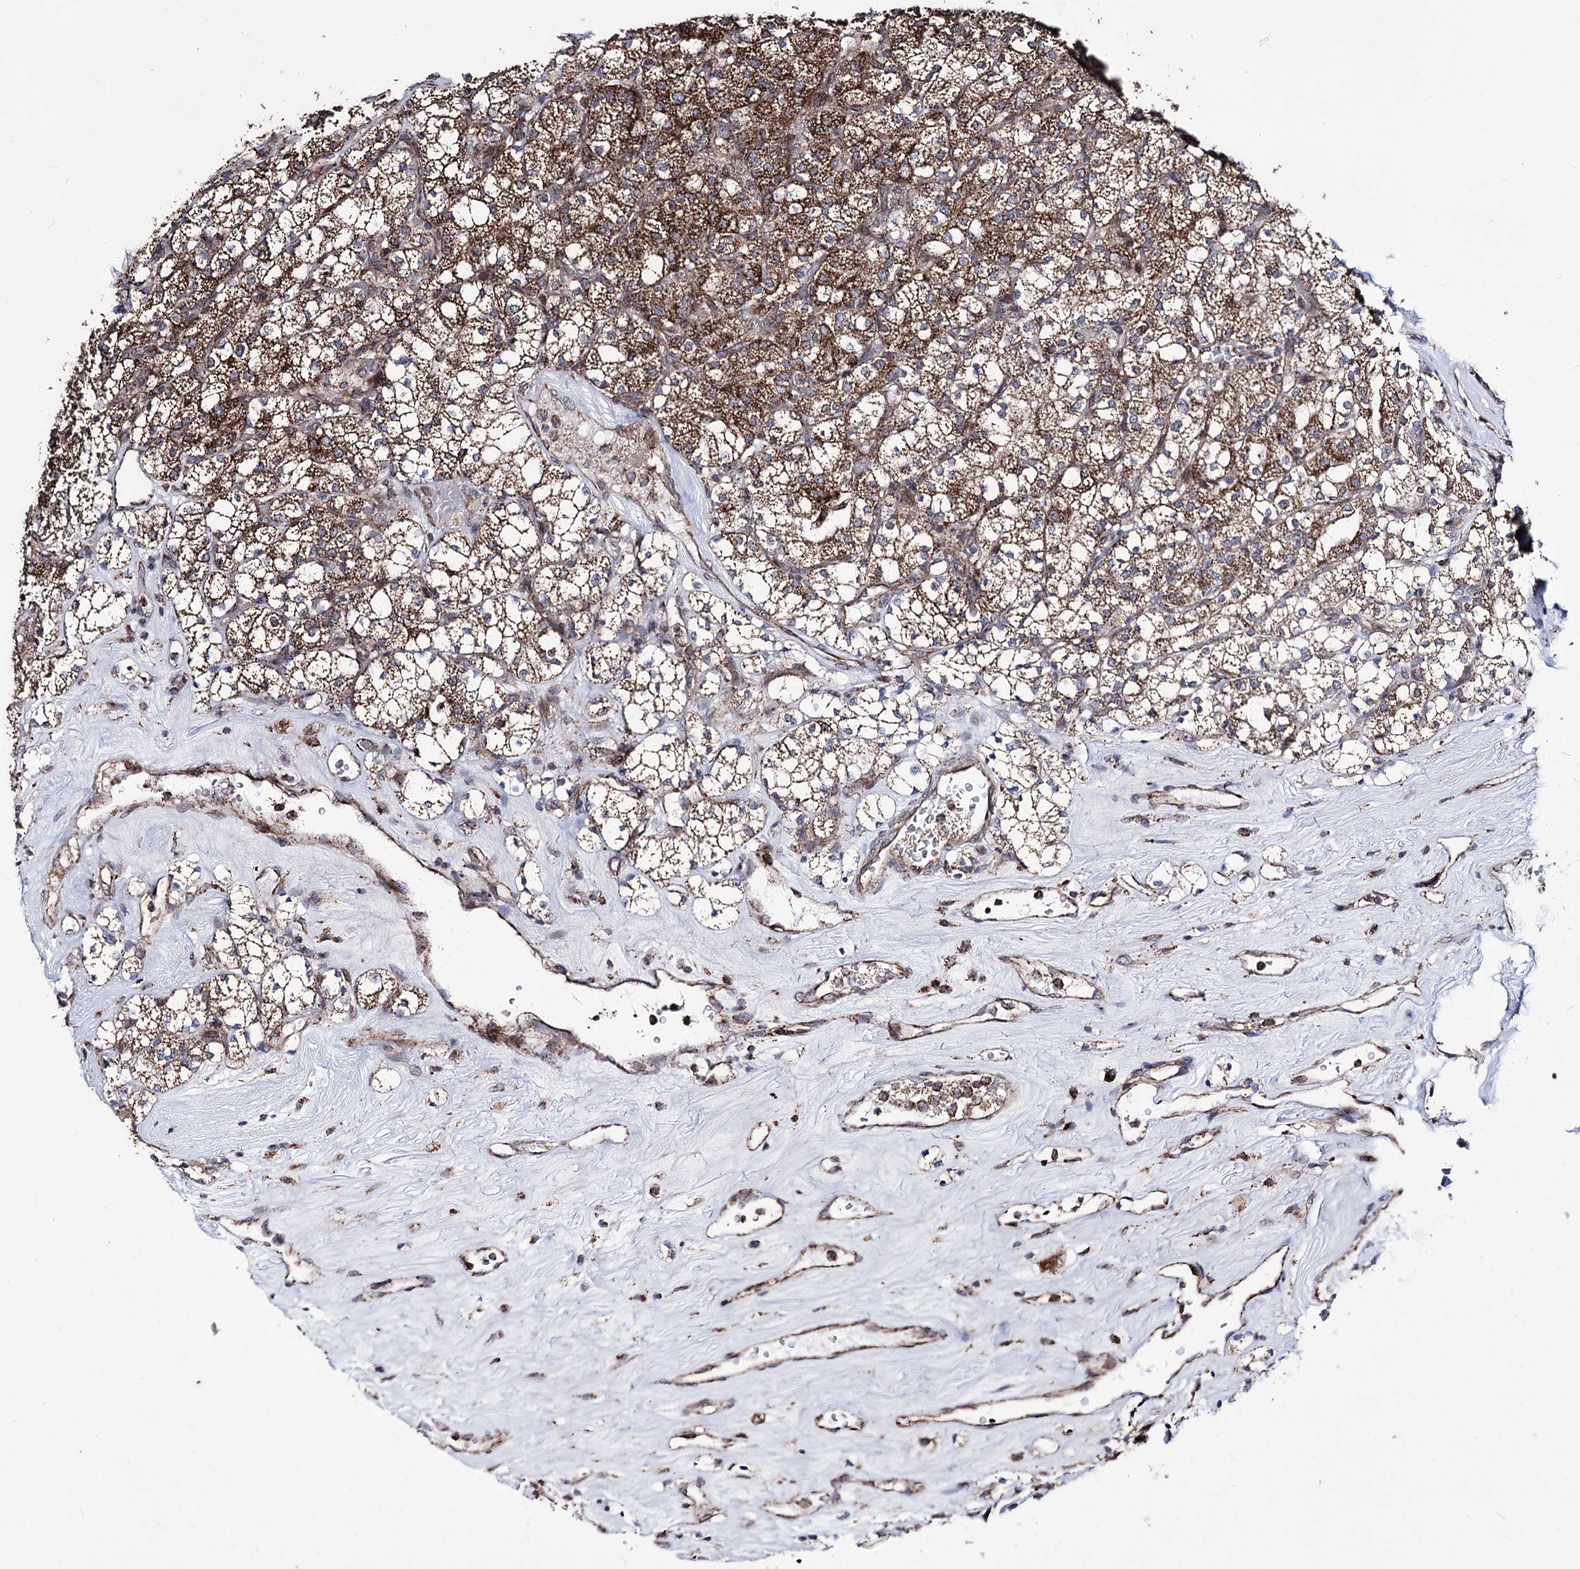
{"staining": {"intensity": "moderate", "quantity": ">75%", "location": "cytoplasmic/membranous"}, "tissue": "renal cancer", "cell_type": "Tumor cells", "image_type": "cancer", "snomed": [{"axis": "morphology", "description": "Adenocarcinoma, NOS"}, {"axis": "topography", "description": "Kidney"}], "caption": "Immunohistochemistry (DAB (3,3'-diaminobenzidine)) staining of human adenocarcinoma (renal) displays moderate cytoplasmic/membranous protein expression in about >75% of tumor cells. The staining is performed using DAB (3,3'-diaminobenzidine) brown chromogen to label protein expression. The nuclei are counter-stained blue using hematoxylin.", "gene": "CREB3L4", "patient": {"sex": "male", "age": 77}}